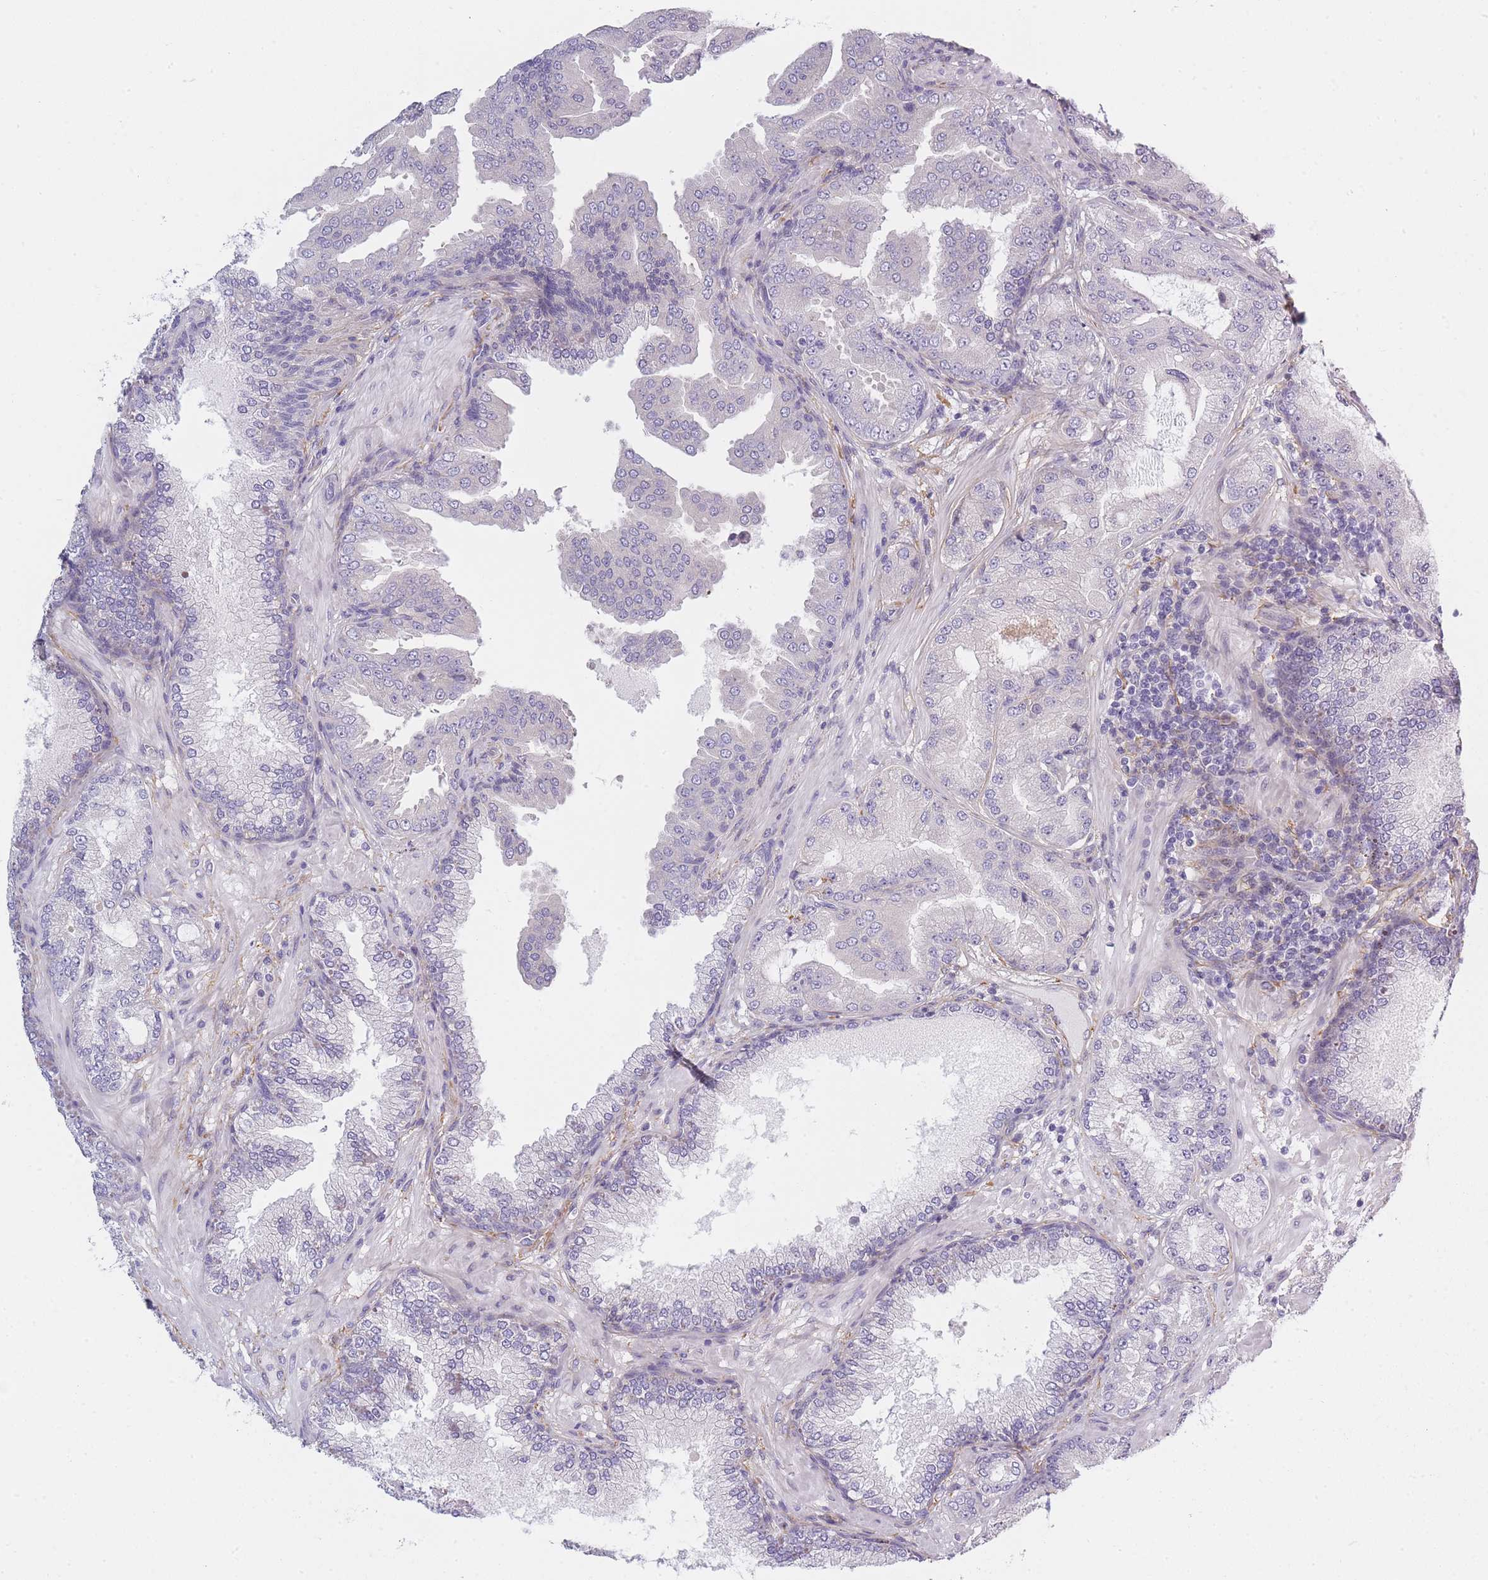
{"staining": {"intensity": "negative", "quantity": "none", "location": "none"}, "tissue": "prostate cancer", "cell_type": "Tumor cells", "image_type": "cancer", "snomed": [{"axis": "morphology", "description": "Adenocarcinoma, High grade"}, {"axis": "topography", "description": "Prostate"}], "caption": "Protein analysis of prostate cancer (high-grade adenocarcinoma) shows no significant positivity in tumor cells.", "gene": "AP3M2", "patient": {"sex": "male", "age": 68}}